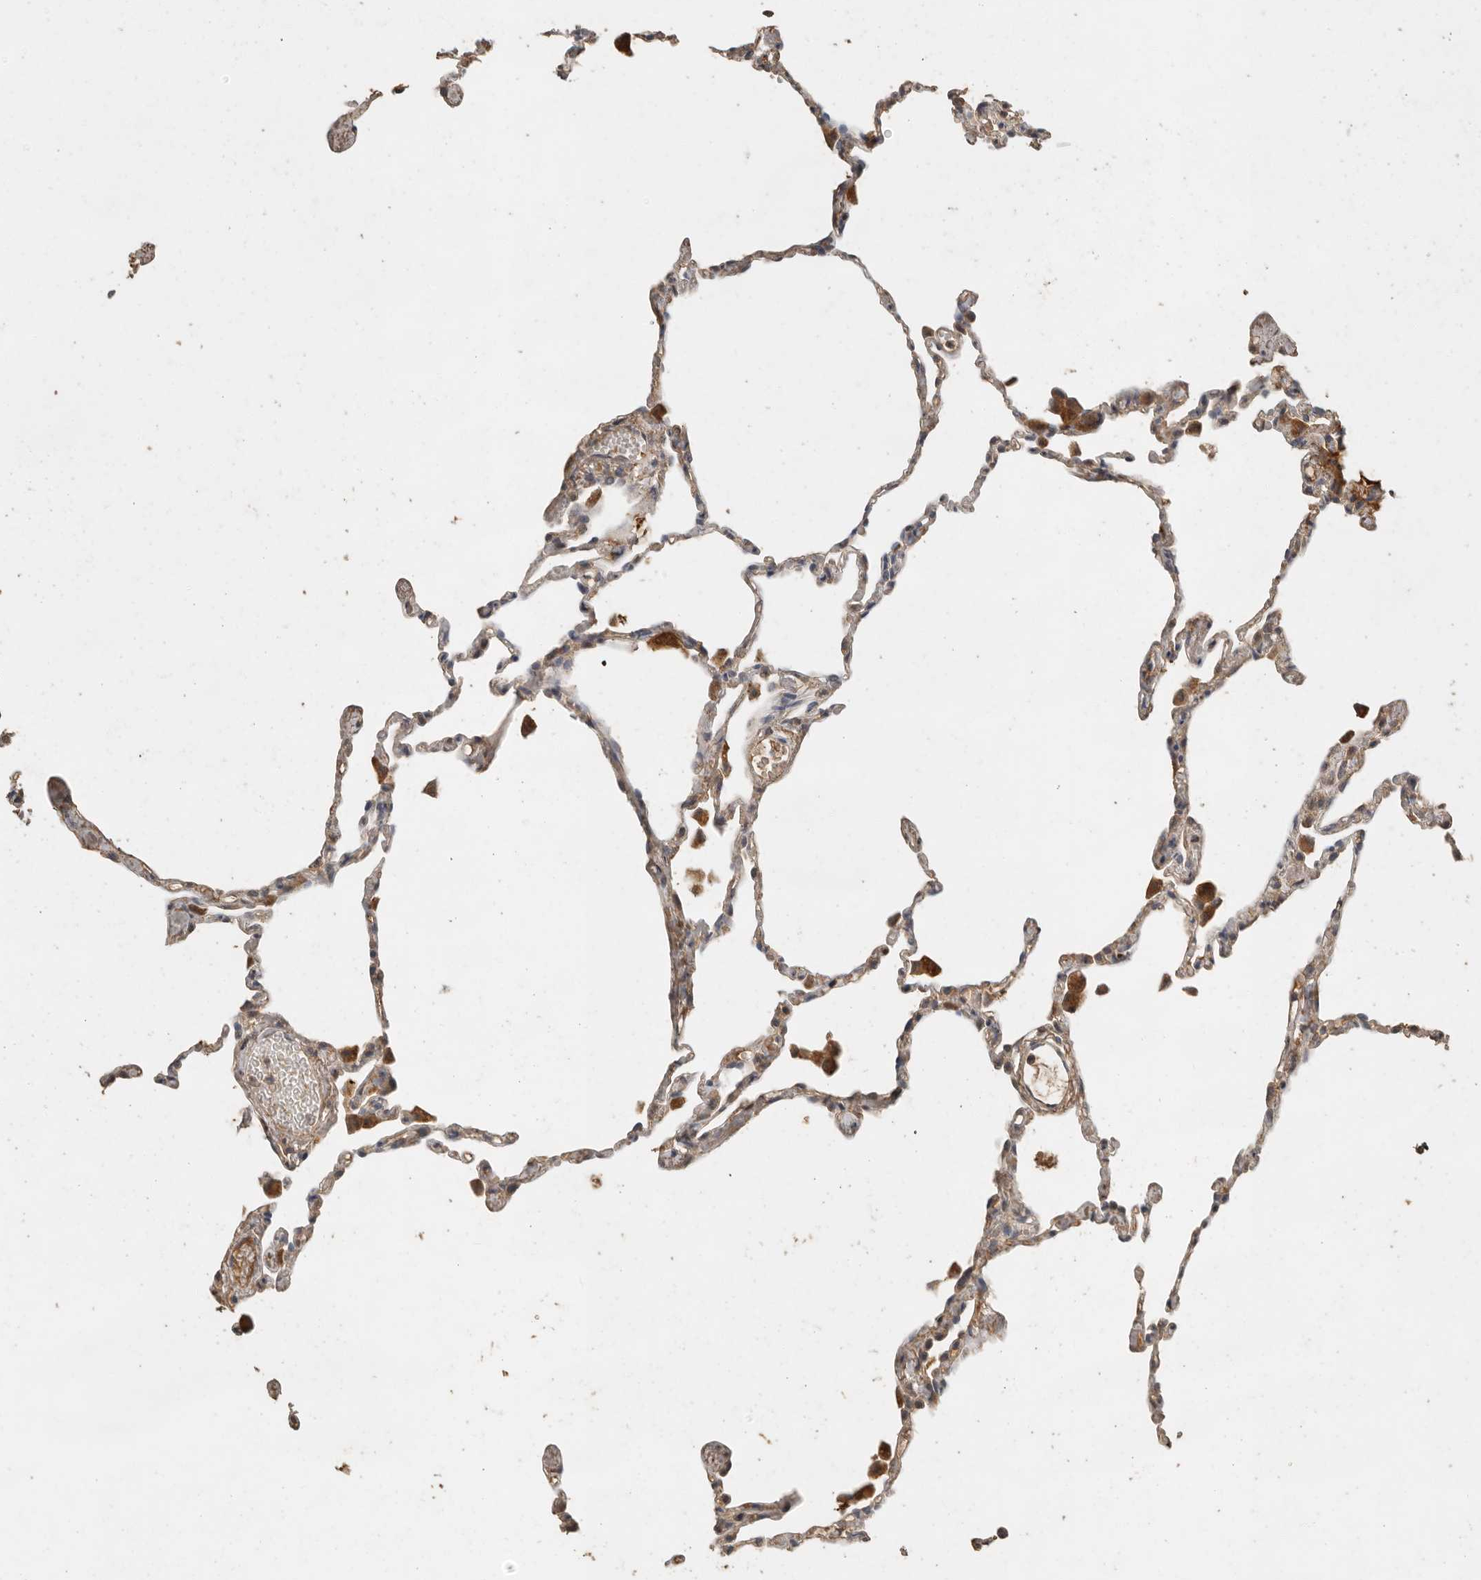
{"staining": {"intensity": "weak", "quantity": "<25%", "location": "cytoplasmic/membranous"}, "tissue": "lung", "cell_type": "Alveolar cells", "image_type": "normal", "snomed": [{"axis": "morphology", "description": "Normal tissue, NOS"}, {"axis": "topography", "description": "Lung"}], "caption": "This micrograph is of normal lung stained with immunohistochemistry (IHC) to label a protein in brown with the nuclei are counter-stained blue. There is no expression in alveolar cells.", "gene": "CTF1", "patient": {"sex": "female", "age": 49}}